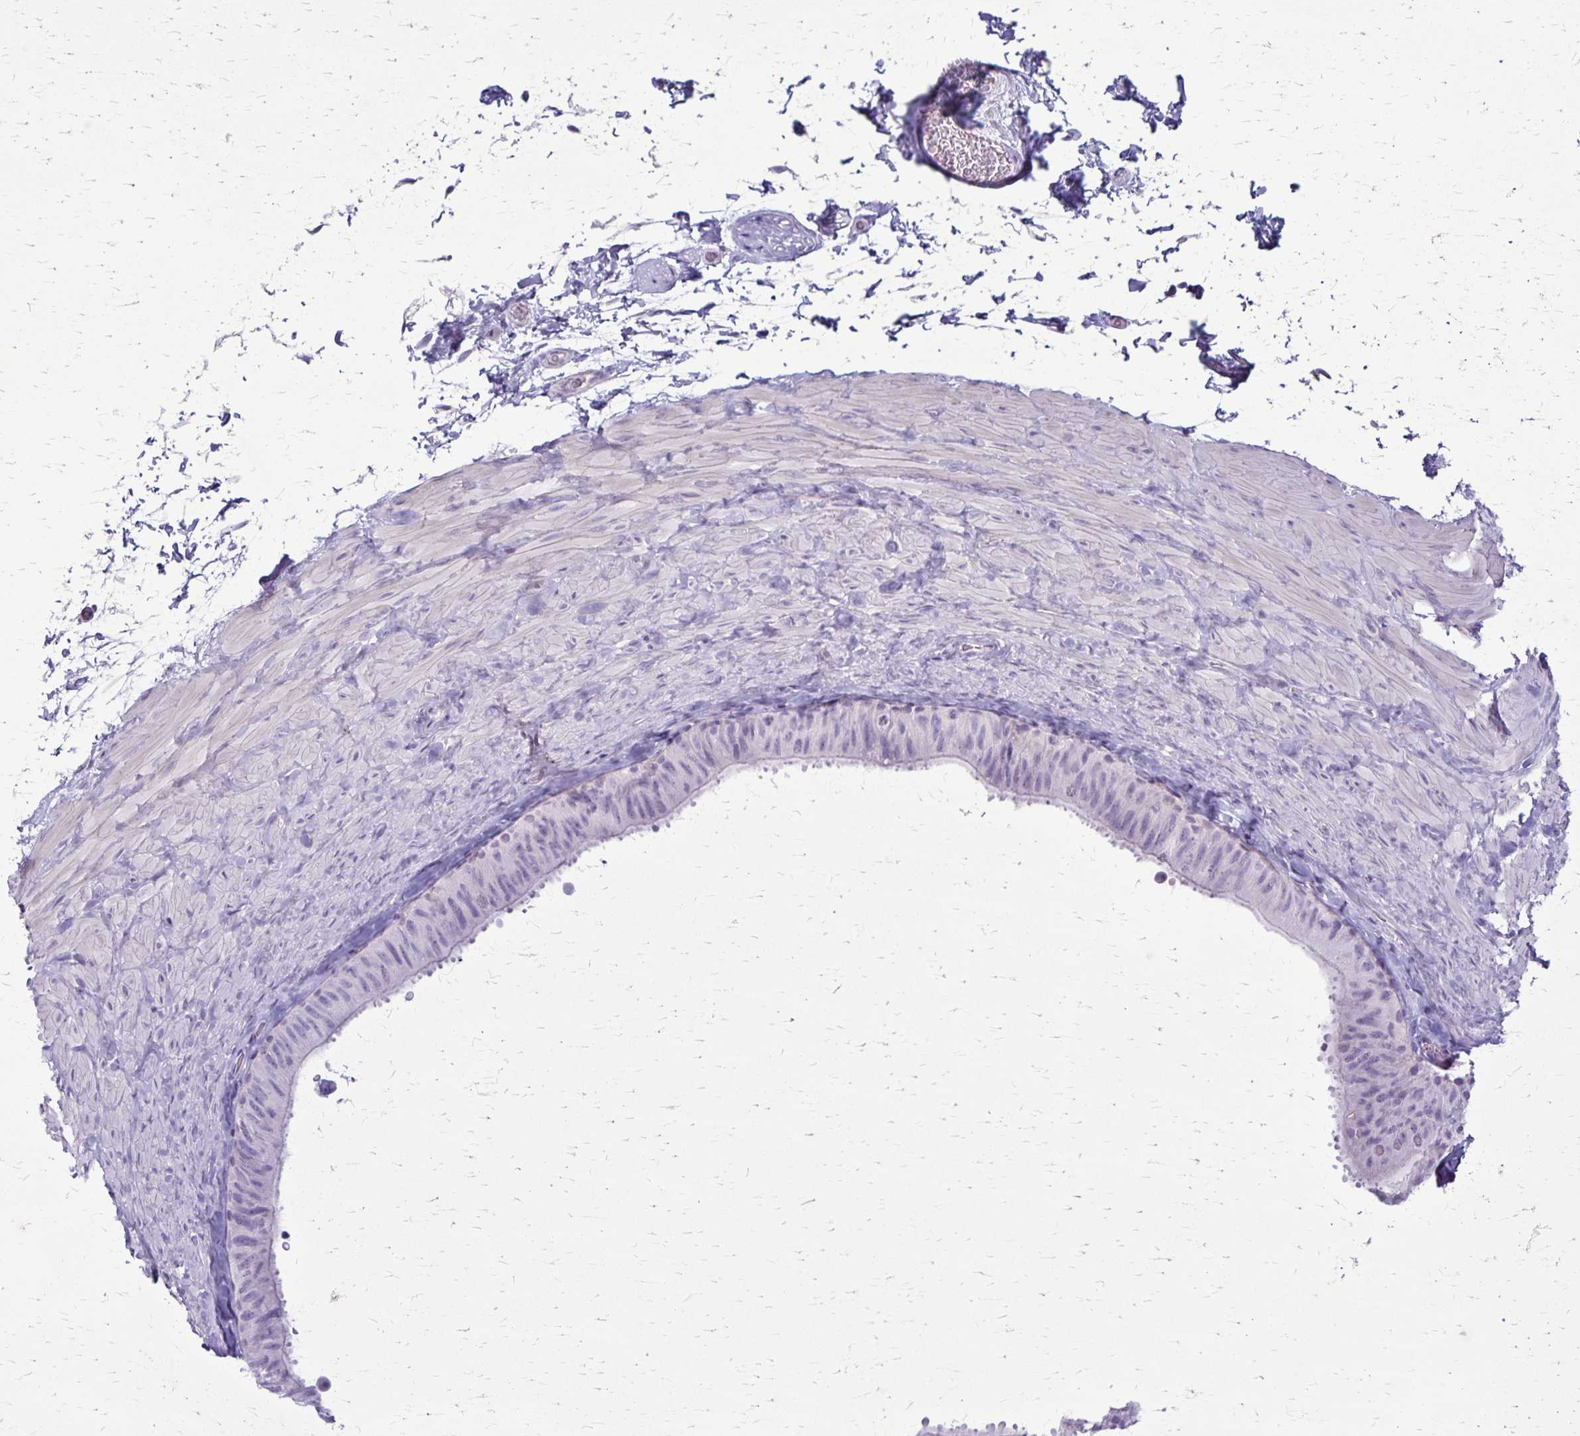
{"staining": {"intensity": "negative", "quantity": "none", "location": "none"}, "tissue": "epididymis", "cell_type": "Glandular cells", "image_type": "normal", "snomed": [{"axis": "morphology", "description": "Normal tissue, NOS"}, {"axis": "topography", "description": "Epididymis, spermatic cord, NOS"}, {"axis": "topography", "description": "Epididymis"}], "caption": "This is an immunohistochemistry (IHC) image of unremarkable epididymis. There is no expression in glandular cells.", "gene": "GP9", "patient": {"sex": "male", "age": 31}}